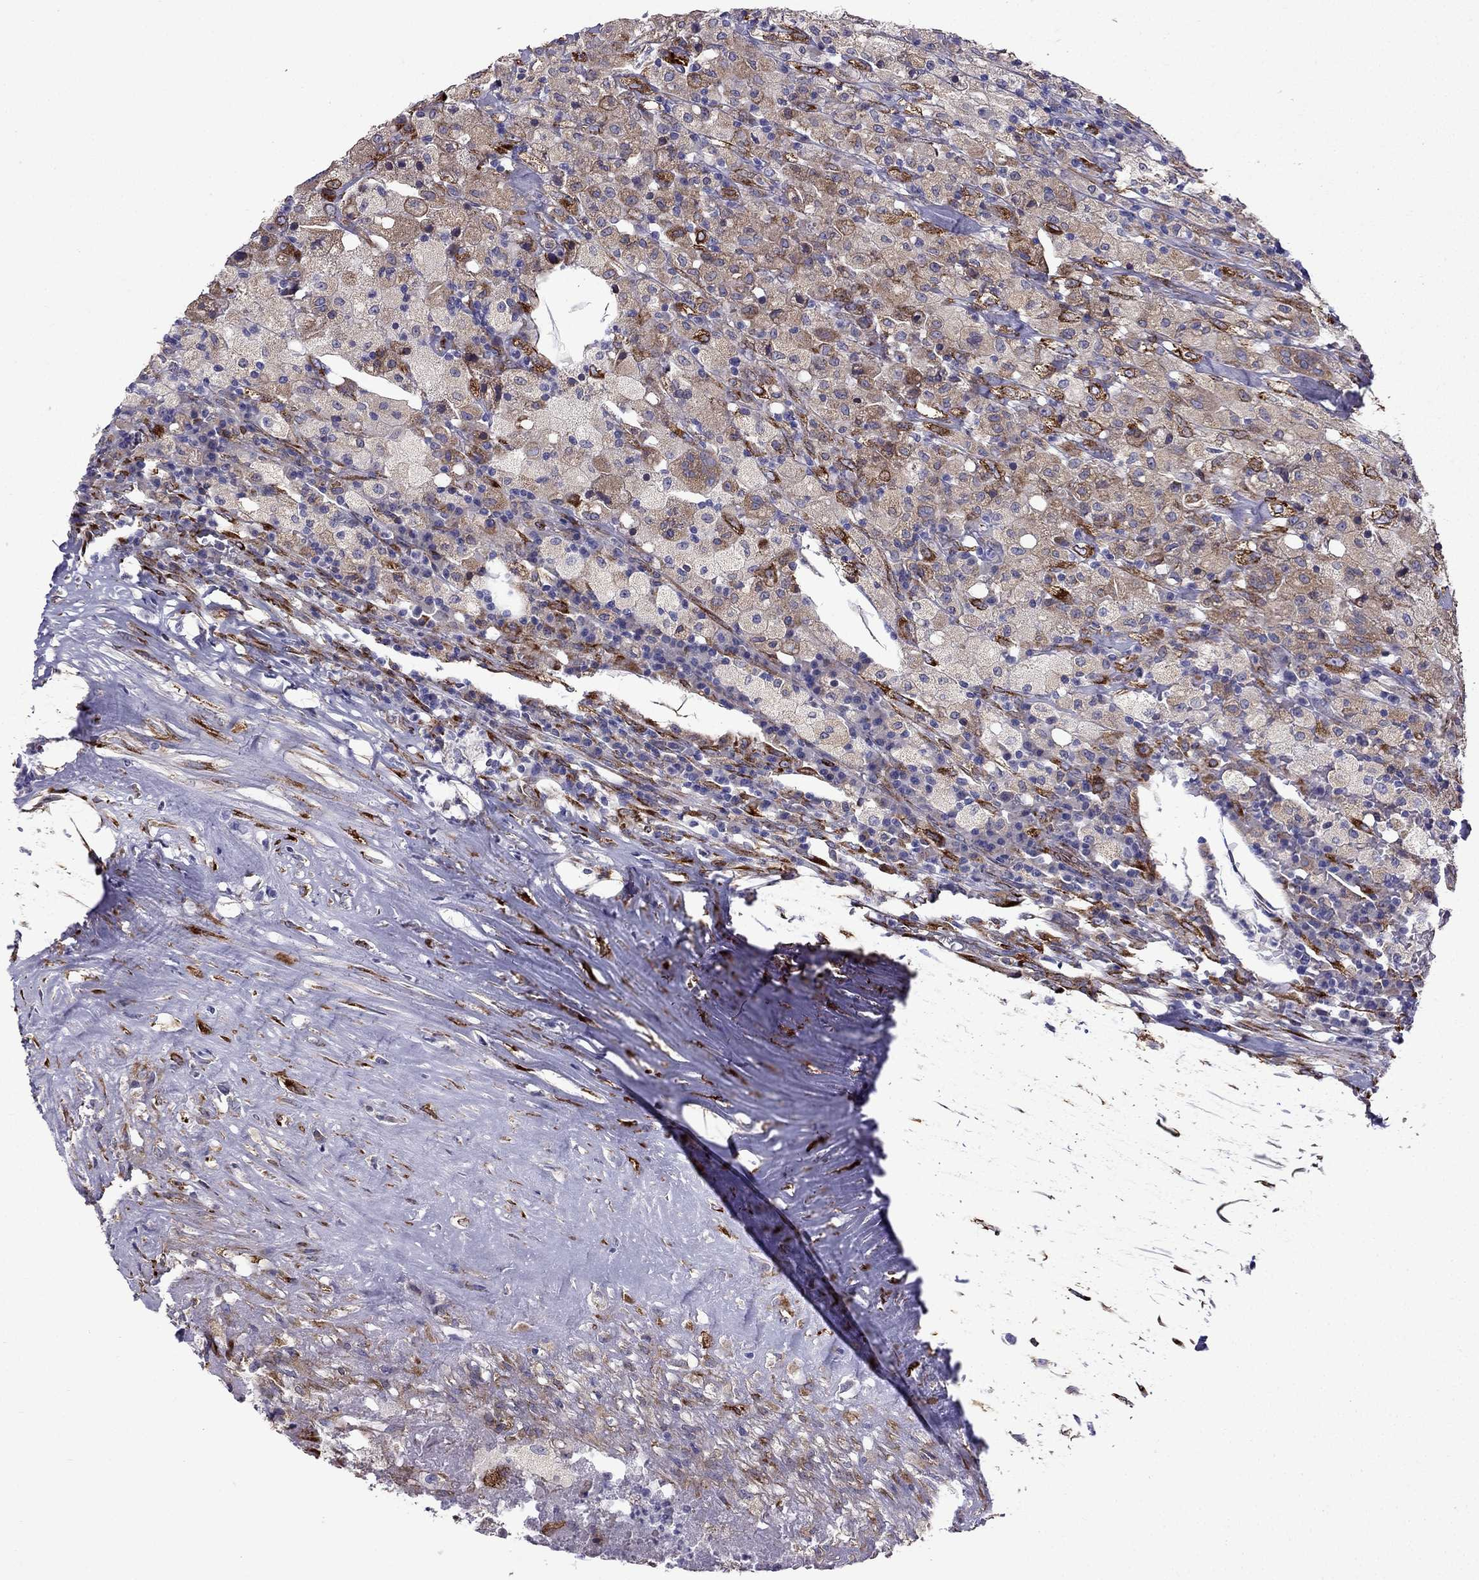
{"staining": {"intensity": "moderate", "quantity": "25%-75%", "location": "cytoplasmic/membranous"}, "tissue": "testis cancer", "cell_type": "Tumor cells", "image_type": "cancer", "snomed": [{"axis": "morphology", "description": "Necrosis, NOS"}, {"axis": "morphology", "description": "Carcinoma, Embryonal, NOS"}, {"axis": "topography", "description": "Testis"}], "caption": "Immunohistochemistry (IHC) (DAB) staining of human testis embryonal carcinoma exhibits moderate cytoplasmic/membranous protein expression in approximately 25%-75% of tumor cells.", "gene": "IKBIP", "patient": {"sex": "male", "age": 19}}